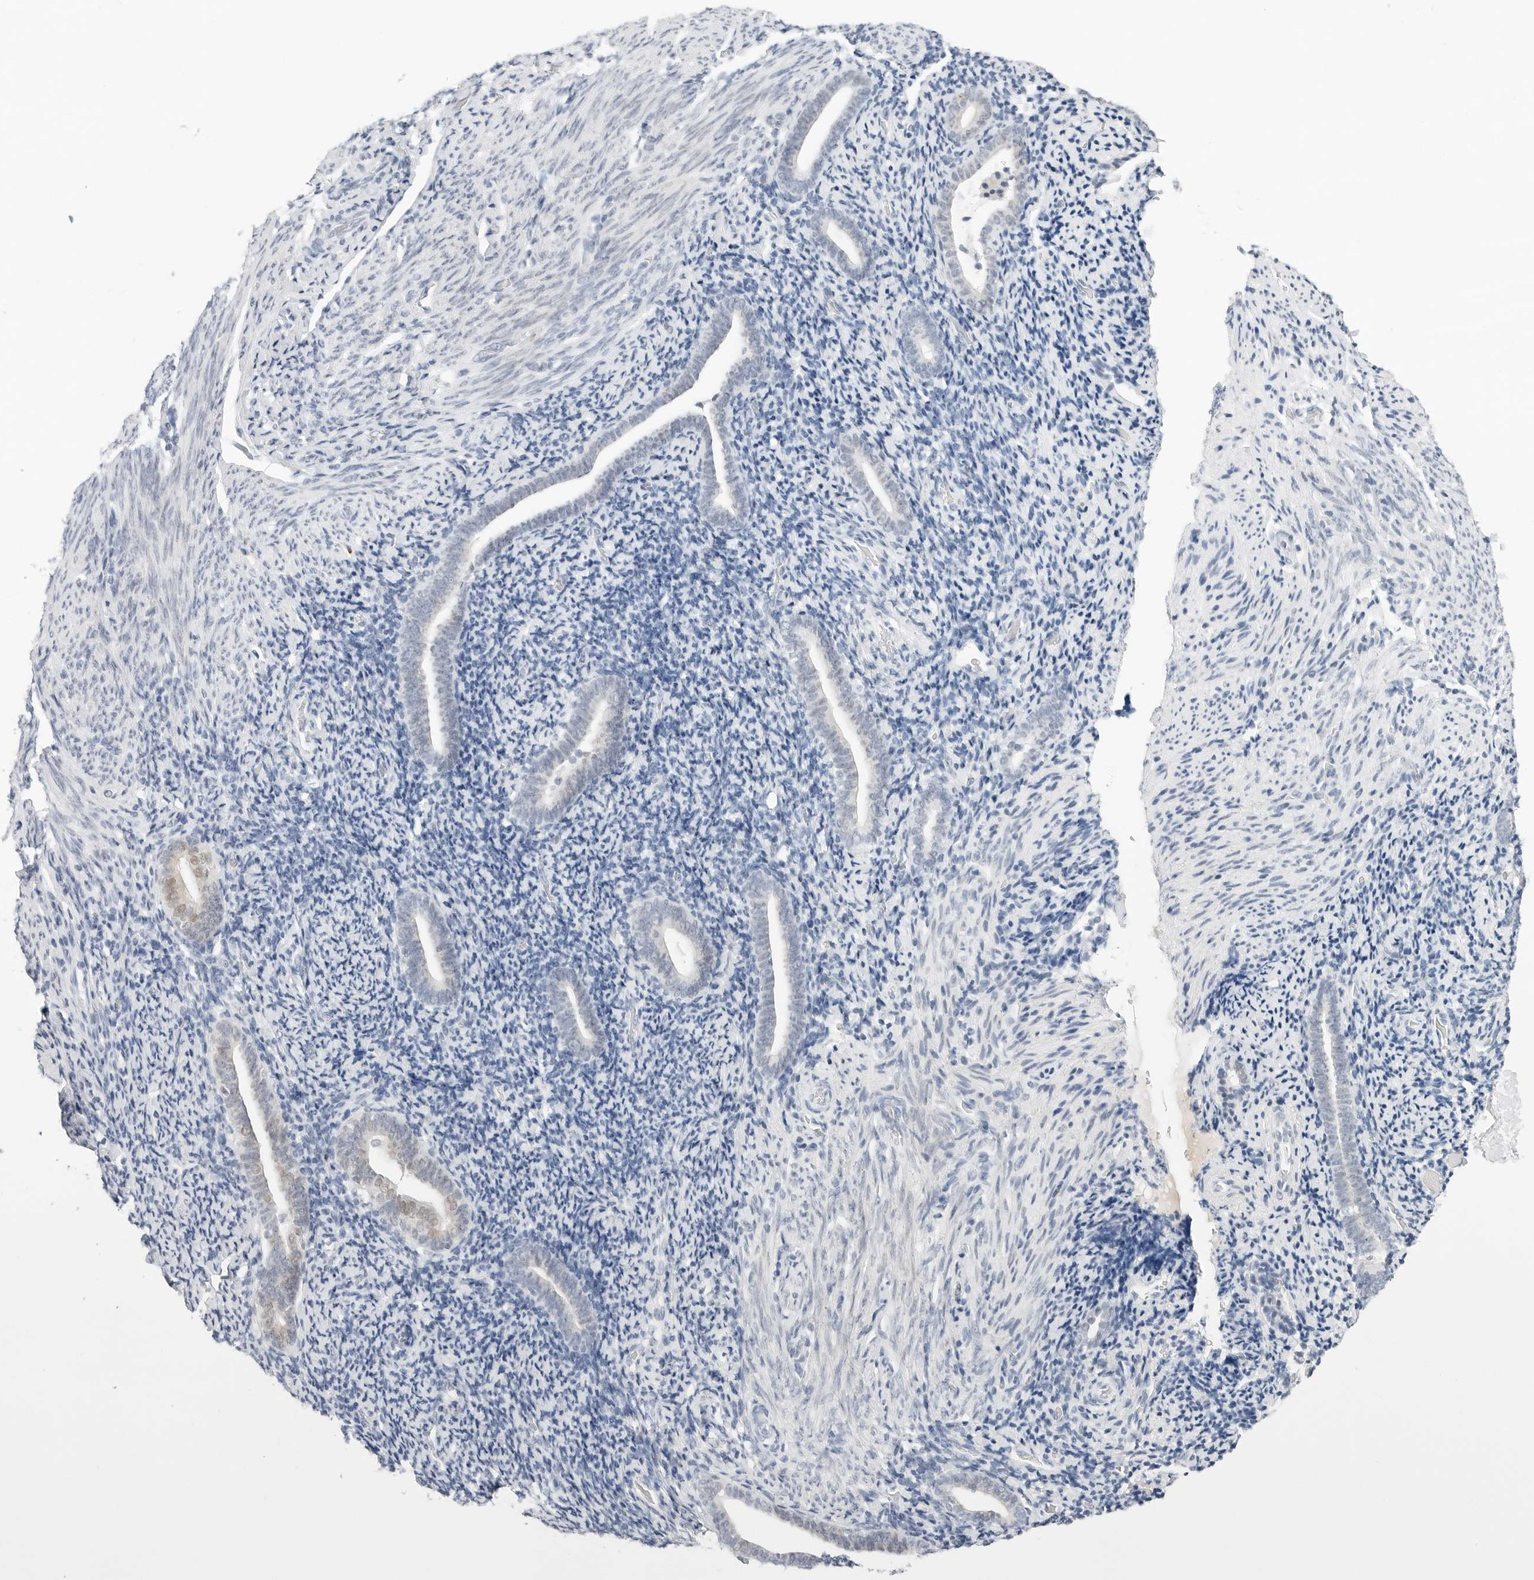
{"staining": {"intensity": "negative", "quantity": "none", "location": "none"}, "tissue": "endometrium", "cell_type": "Cells in endometrial stroma", "image_type": "normal", "snomed": [{"axis": "morphology", "description": "Normal tissue, NOS"}, {"axis": "topography", "description": "Endometrium"}], "caption": "A histopathology image of human endometrium is negative for staining in cells in endometrial stroma. (Brightfield microscopy of DAB immunohistochemistry at high magnification).", "gene": "TSEN2", "patient": {"sex": "female", "age": 51}}